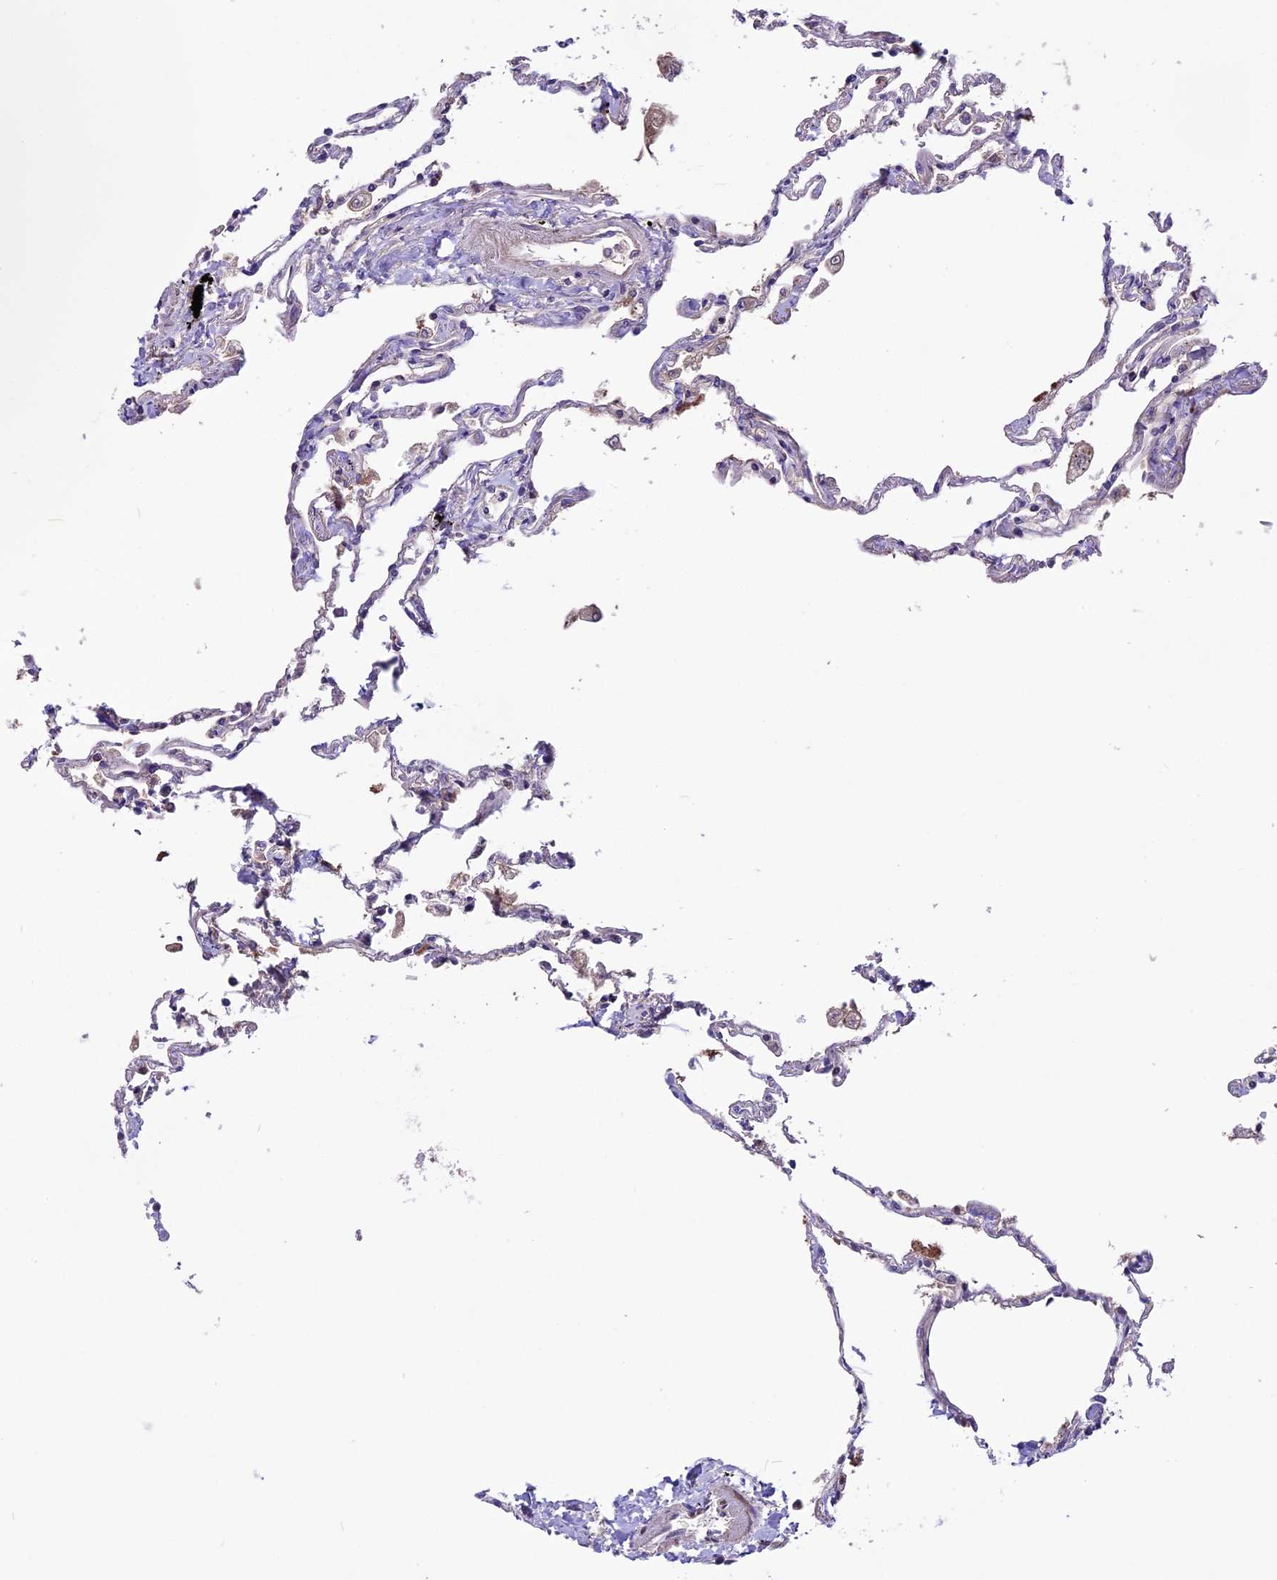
{"staining": {"intensity": "negative", "quantity": "none", "location": "none"}, "tissue": "lung", "cell_type": "Alveolar cells", "image_type": "normal", "snomed": [{"axis": "morphology", "description": "Normal tissue, NOS"}, {"axis": "topography", "description": "Lung"}], "caption": "A high-resolution histopathology image shows immunohistochemistry (IHC) staining of normal lung, which reveals no significant staining in alveolar cells. The staining was performed using DAB (3,3'-diaminobenzidine) to visualize the protein expression in brown, while the nuclei were stained in blue with hematoxylin (Magnification: 20x).", "gene": "COG8", "patient": {"sex": "female", "age": 67}}